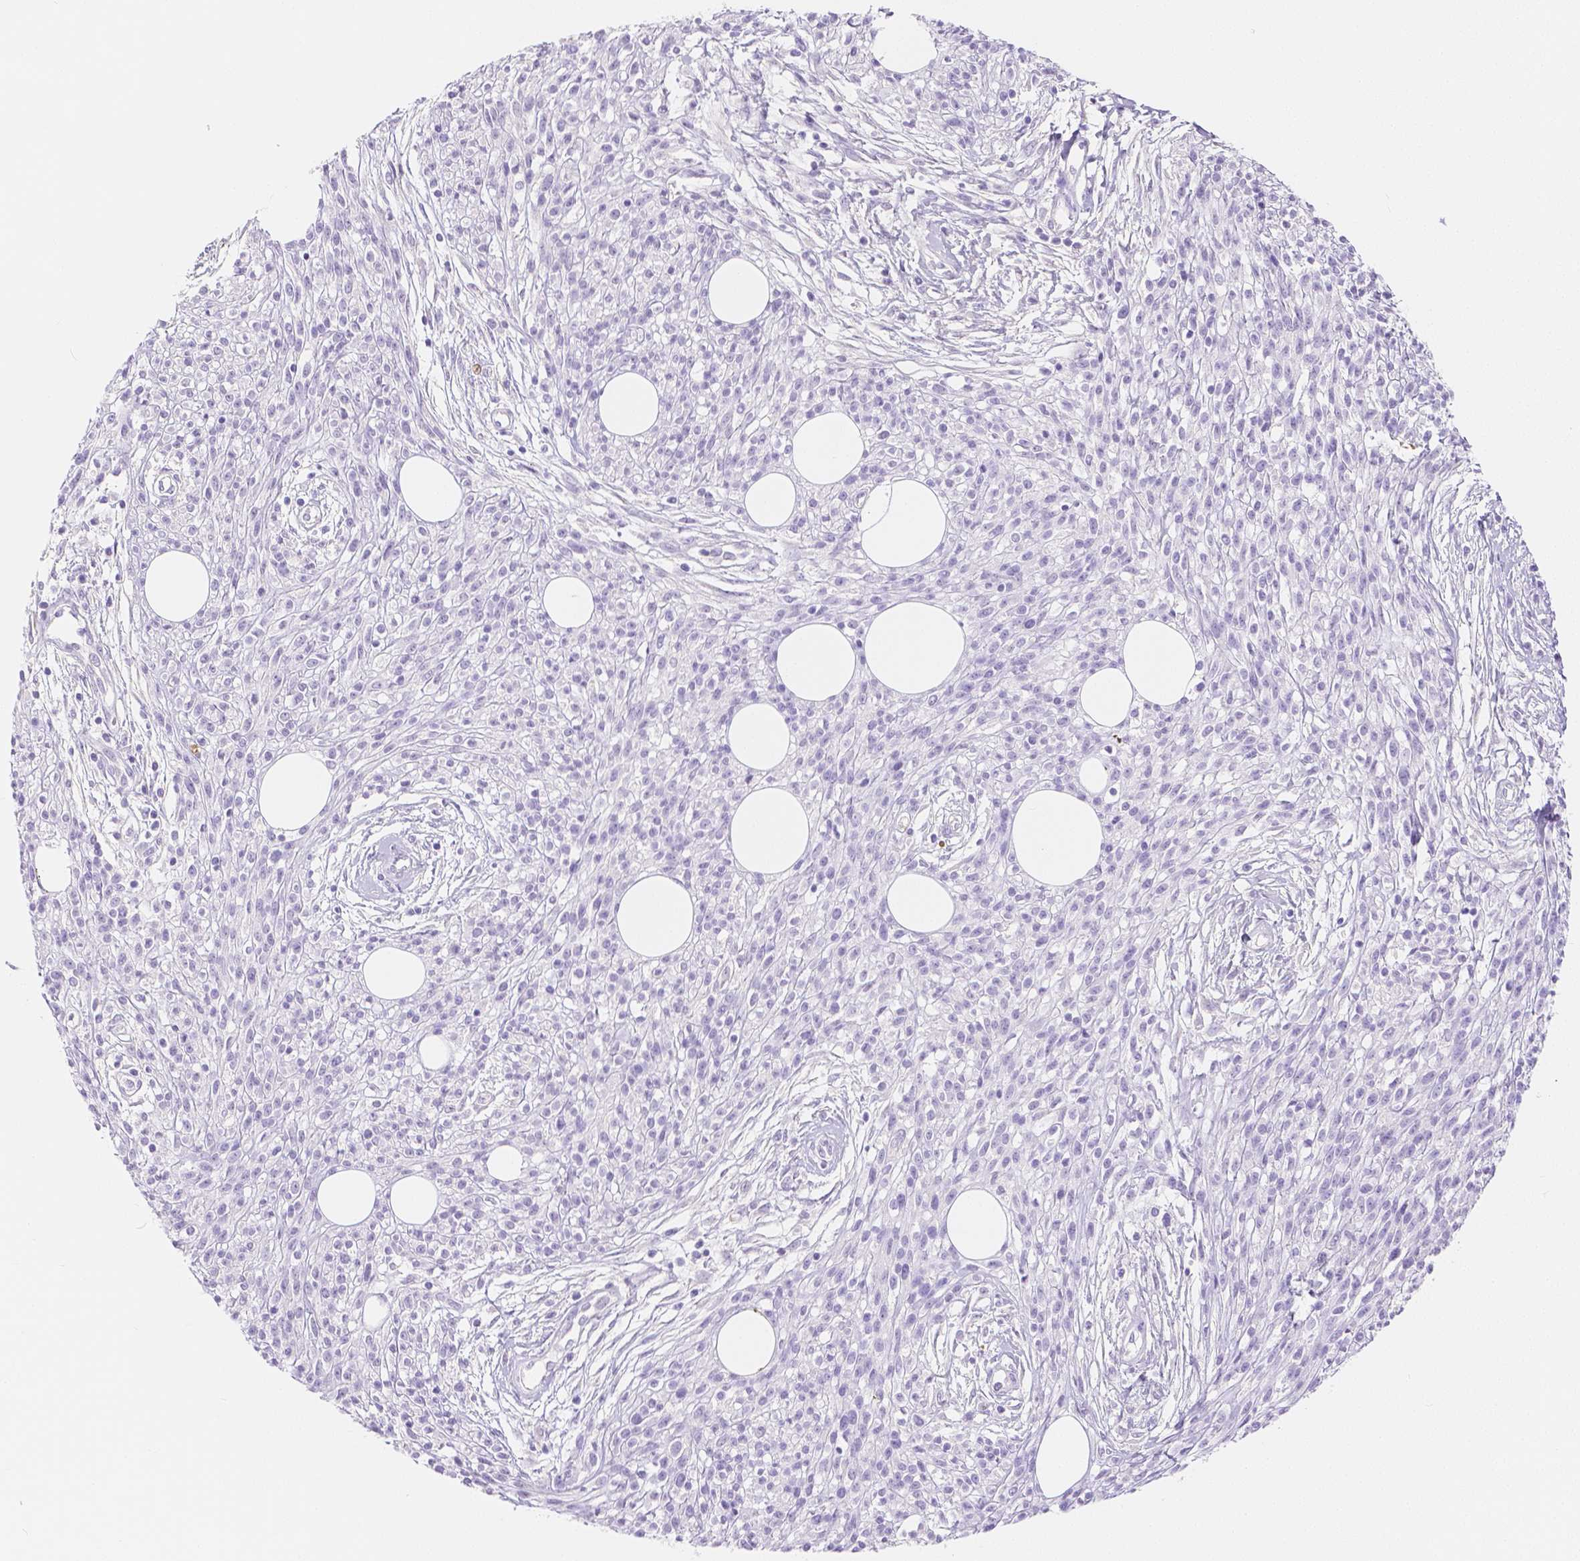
{"staining": {"intensity": "negative", "quantity": "none", "location": "none"}, "tissue": "melanoma", "cell_type": "Tumor cells", "image_type": "cancer", "snomed": [{"axis": "morphology", "description": "Malignant melanoma, NOS"}, {"axis": "topography", "description": "Skin"}, {"axis": "topography", "description": "Skin of trunk"}], "caption": "A histopathology image of human melanoma is negative for staining in tumor cells.", "gene": "SLC27A5", "patient": {"sex": "male", "age": 74}}